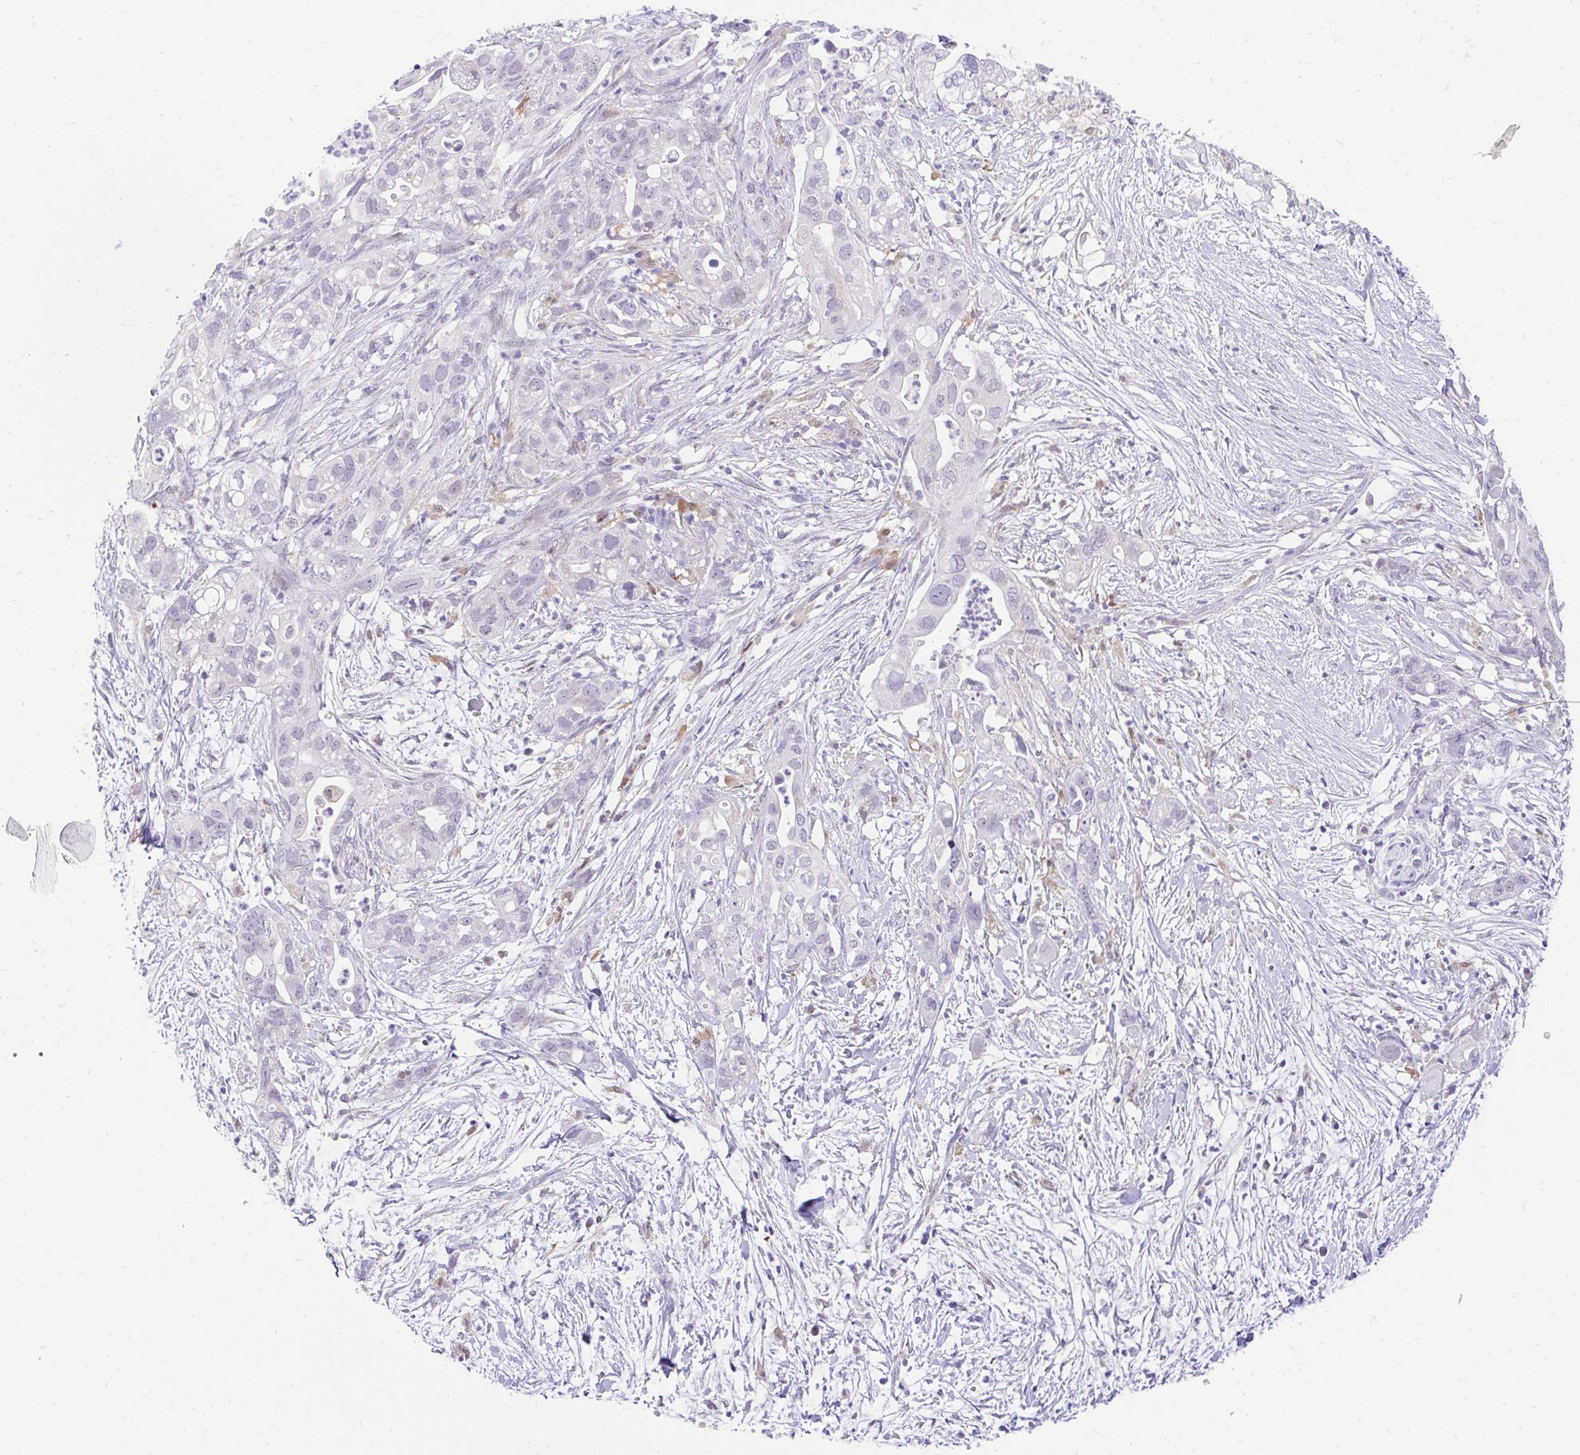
{"staining": {"intensity": "negative", "quantity": "none", "location": "none"}, "tissue": "pancreatic cancer", "cell_type": "Tumor cells", "image_type": "cancer", "snomed": [{"axis": "morphology", "description": "Adenocarcinoma, NOS"}, {"axis": "topography", "description": "Pancreas"}], "caption": "Photomicrograph shows no protein staining in tumor cells of pancreatic cancer tissue.", "gene": "GLB1L2", "patient": {"sex": "female", "age": 72}}